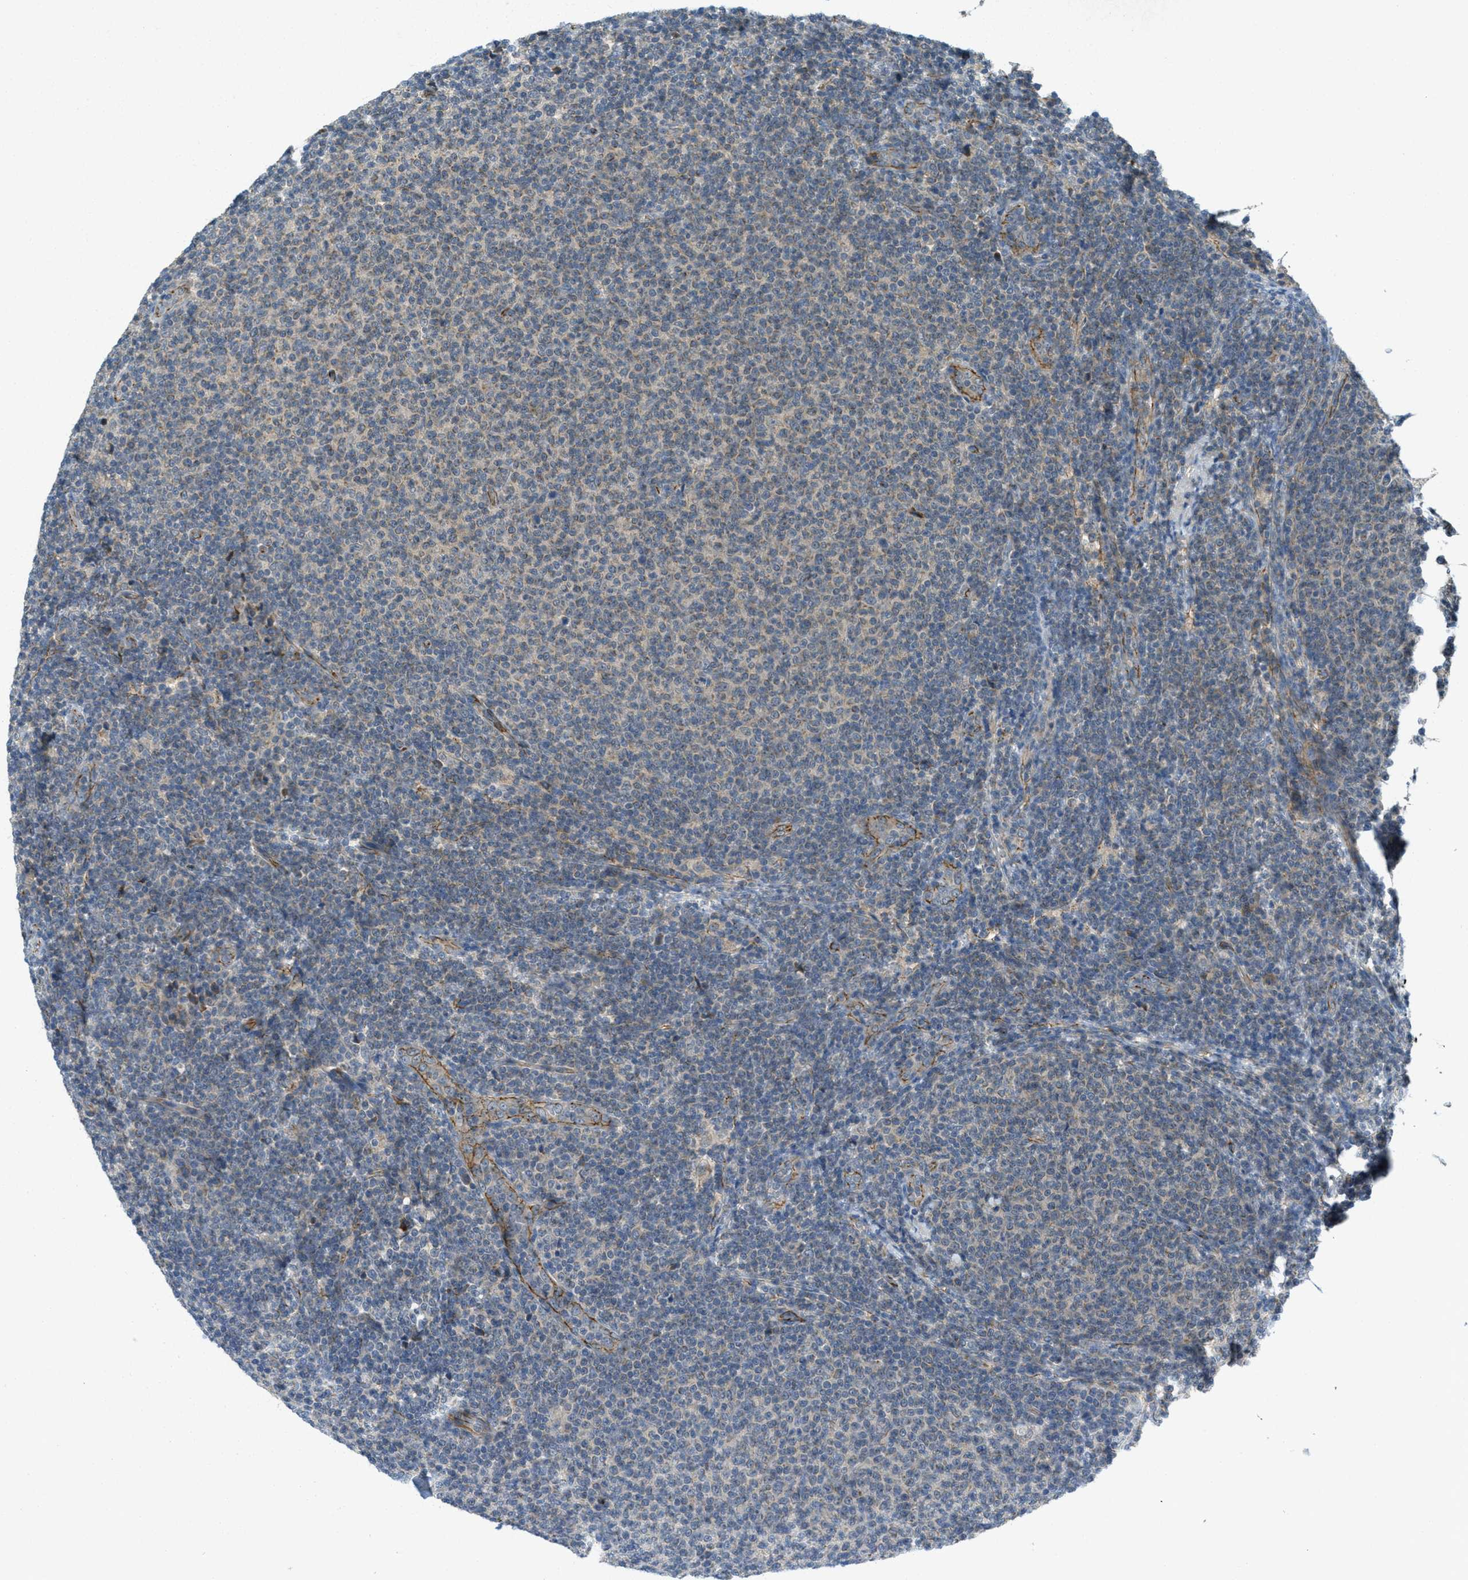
{"staining": {"intensity": "negative", "quantity": "none", "location": "none"}, "tissue": "lymphoma", "cell_type": "Tumor cells", "image_type": "cancer", "snomed": [{"axis": "morphology", "description": "Malignant lymphoma, non-Hodgkin's type, Low grade"}, {"axis": "topography", "description": "Lymph node"}], "caption": "Low-grade malignant lymphoma, non-Hodgkin's type was stained to show a protein in brown. There is no significant staining in tumor cells. The staining is performed using DAB brown chromogen with nuclei counter-stained in using hematoxylin.", "gene": "JCAD", "patient": {"sex": "male", "age": 66}}